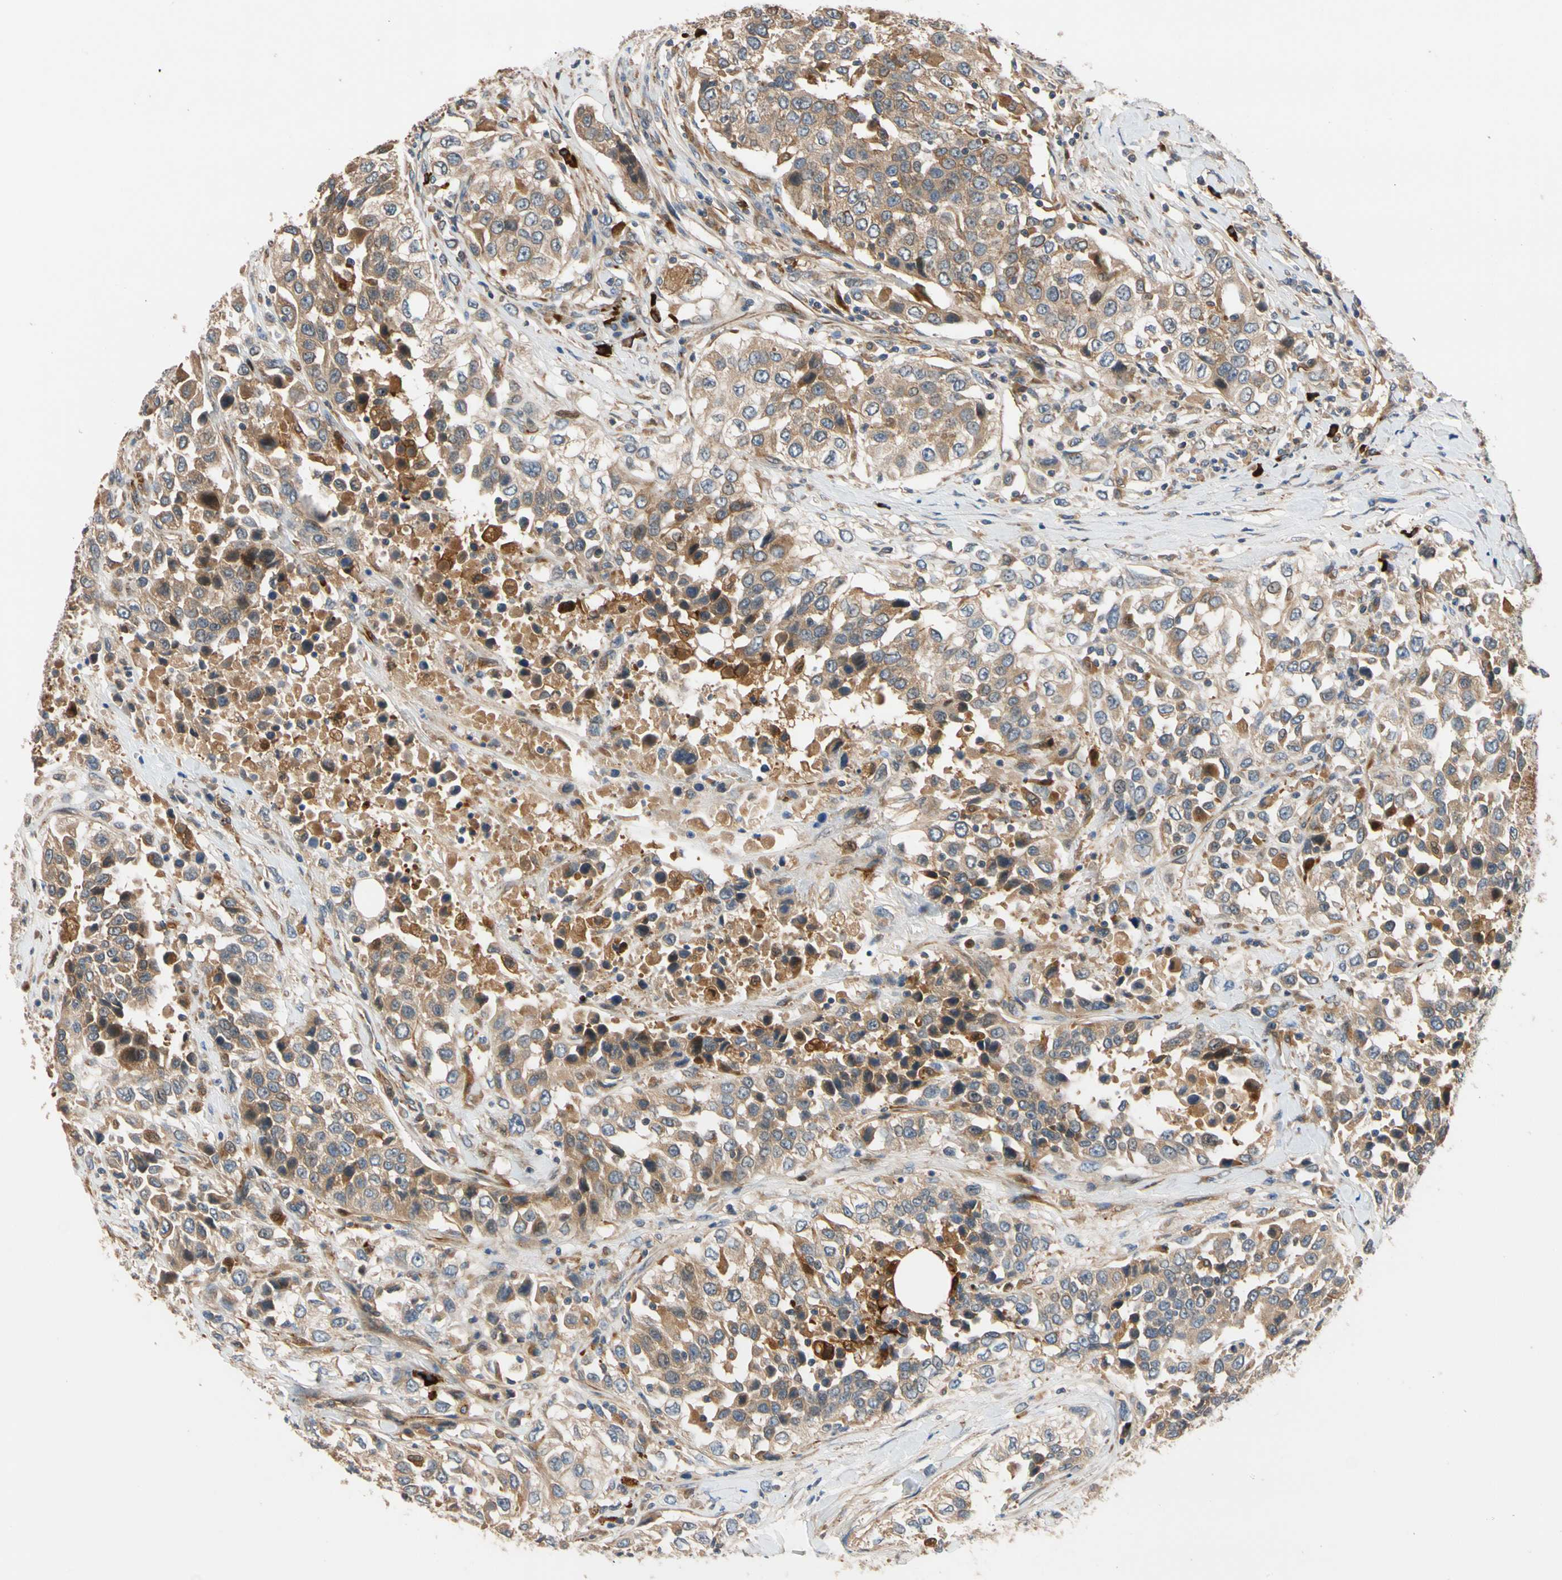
{"staining": {"intensity": "moderate", "quantity": ">75%", "location": "cytoplasmic/membranous"}, "tissue": "urothelial cancer", "cell_type": "Tumor cells", "image_type": "cancer", "snomed": [{"axis": "morphology", "description": "Urothelial carcinoma, High grade"}, {"axis": "topography", "description": "Urinary bladder"}], "caption": "Approximately >75% of tumor cells in high-grade urothelial carcinoma reveal moderate cytoplasmic/membranous protein positivity as visualized by brown immunohistochemical staining.", "gene": "FGD6", "patient": {"sex": "female", "age": 80}}